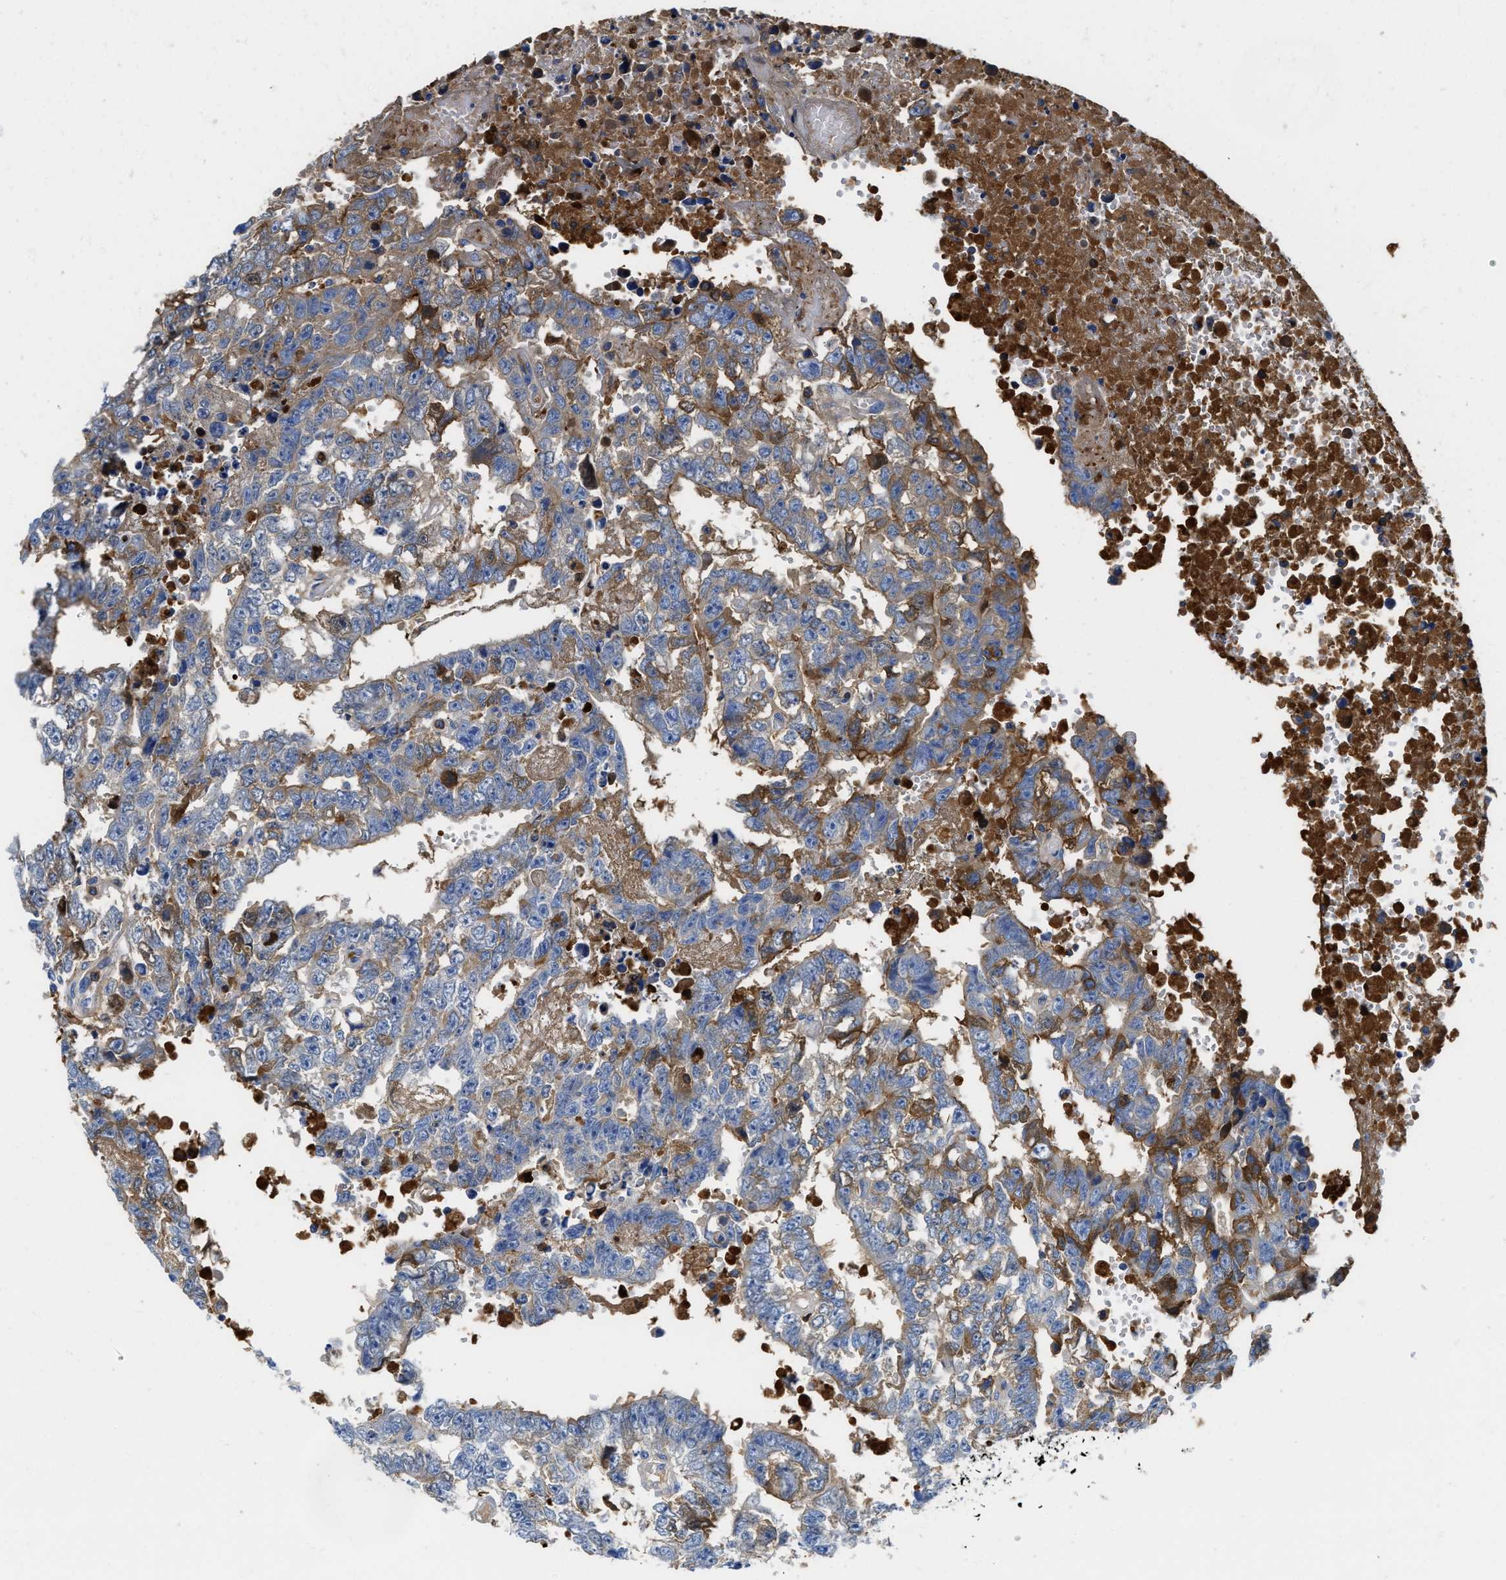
{"staining": {"intensity": "moderate", "quantity": "25%-75%", "location": "cytoplasmic/membranous"}, "tissue": "testis cancer", "cell_type": "Tumor cells", "image_type": "cancer", "snomed": [{"axis": "morphology", "description": "Carcinoma, Embryonal, NOS"}, {"axis": "topography", "description": "Testis"}], "caption": "The micrograph exhibits immunohistochemical staining of testis embryonal carcinoma. There is moderate cytoplasmic/membranous staining is seen in approximately 25%-75% of tumor cells. The protein is stained brown, and the nuclei are stained in blue (DAB IHC with brightfield microscopy, high magnification).", "gene": "GC", "patient": {"sex": "male", "age": 25}}